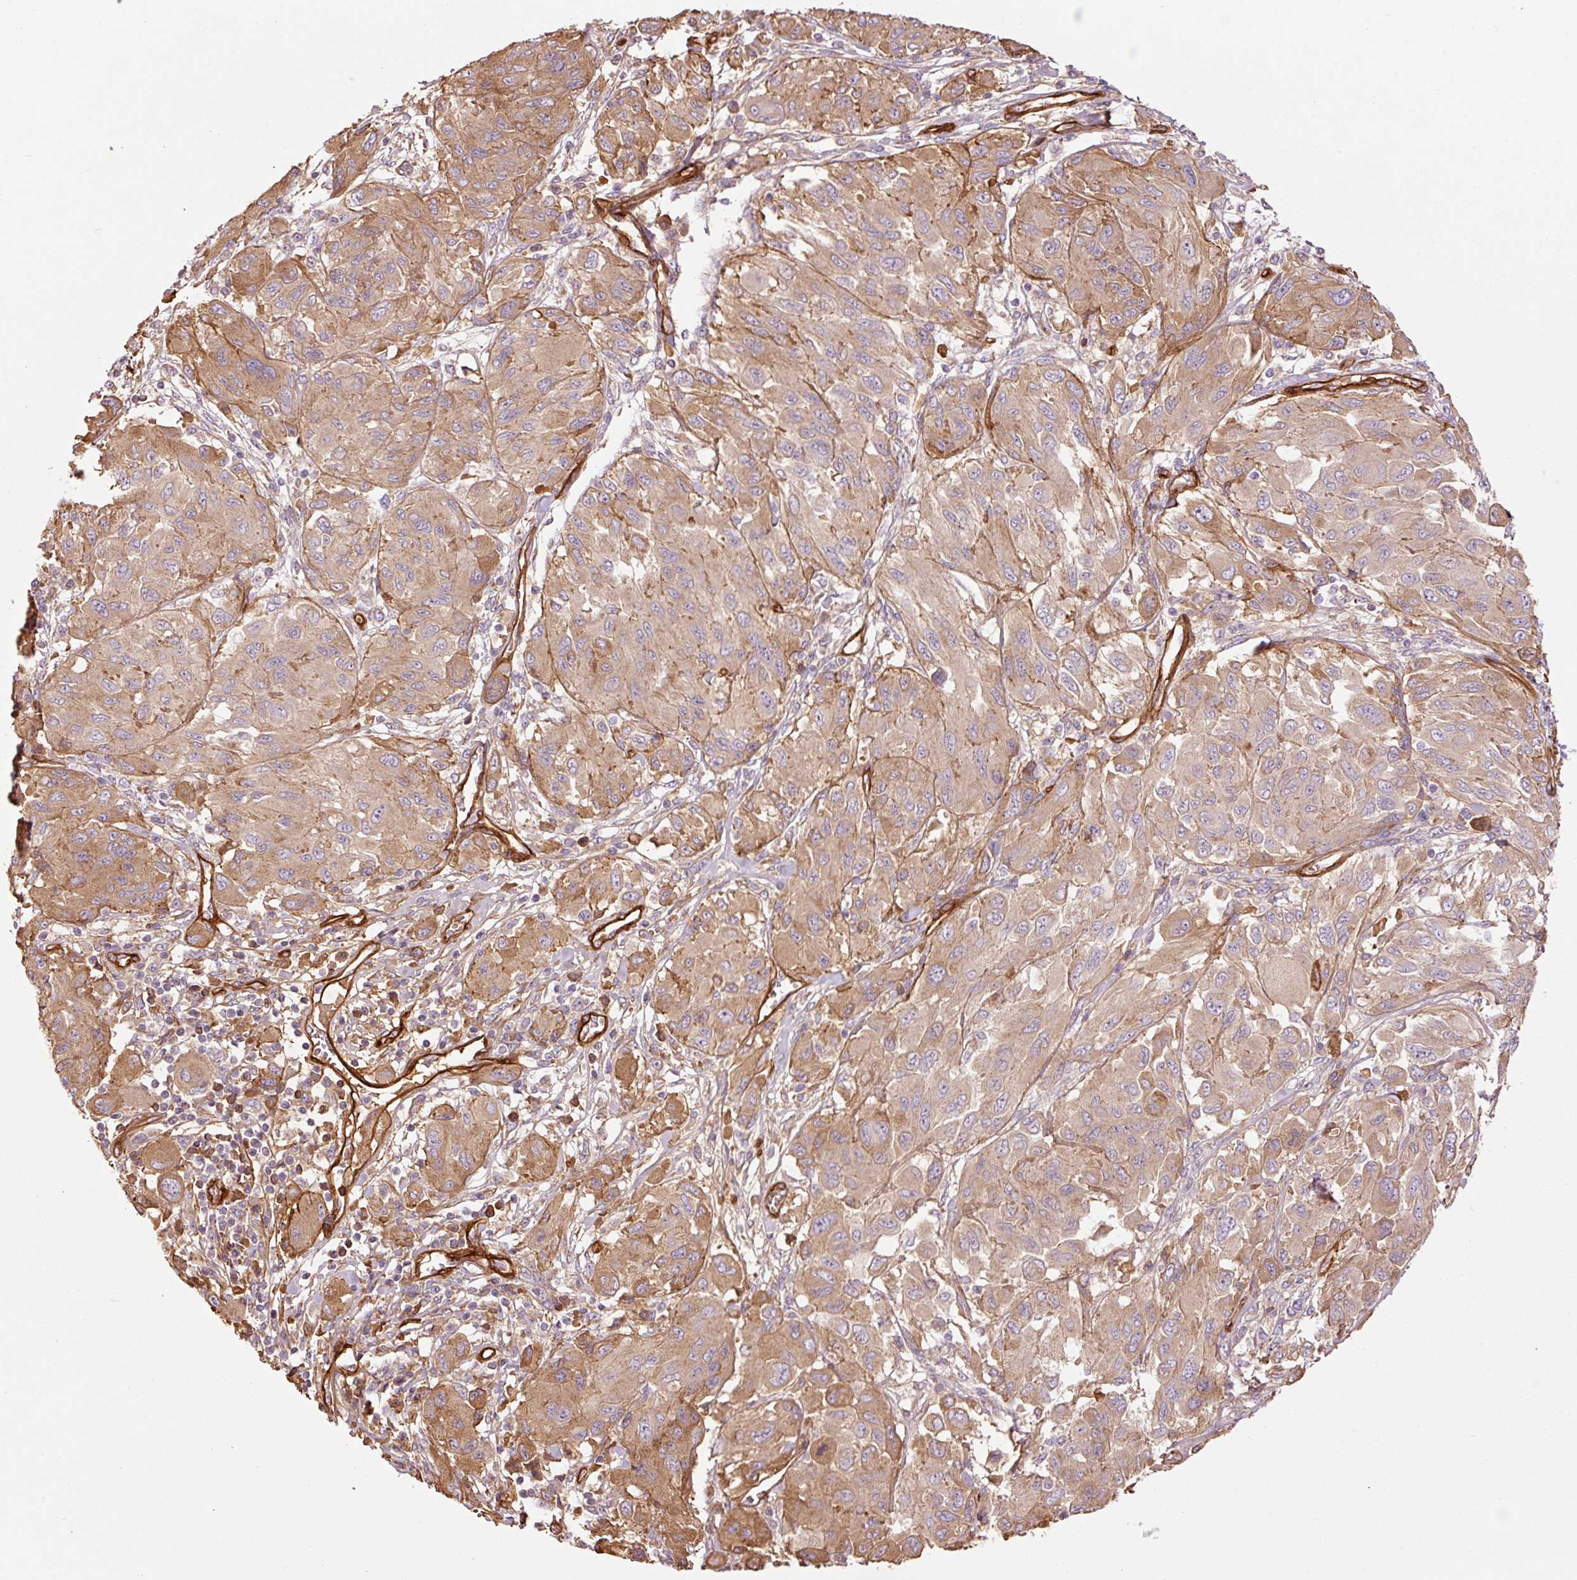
{"staining": {"intensity": "moderate", "quantity": ">75%", "location": "cytoplasmic/membranous"}, "tissue": "melanoma", "cell_type": "Tumor cells", "image_type": "cancer", "snomed": [{"axis": "morphology", "description": "Malignant melanoma, NOS"}, {"axis": "topography", "description": "Skin"}], "caption": "Tumor cells display medium levels of moderate cytoplasmic/membranous staining in about >75% of cells in malignant melanoma.", "gene": "NID2", "patient": {"sex": "female", "age": 91}}